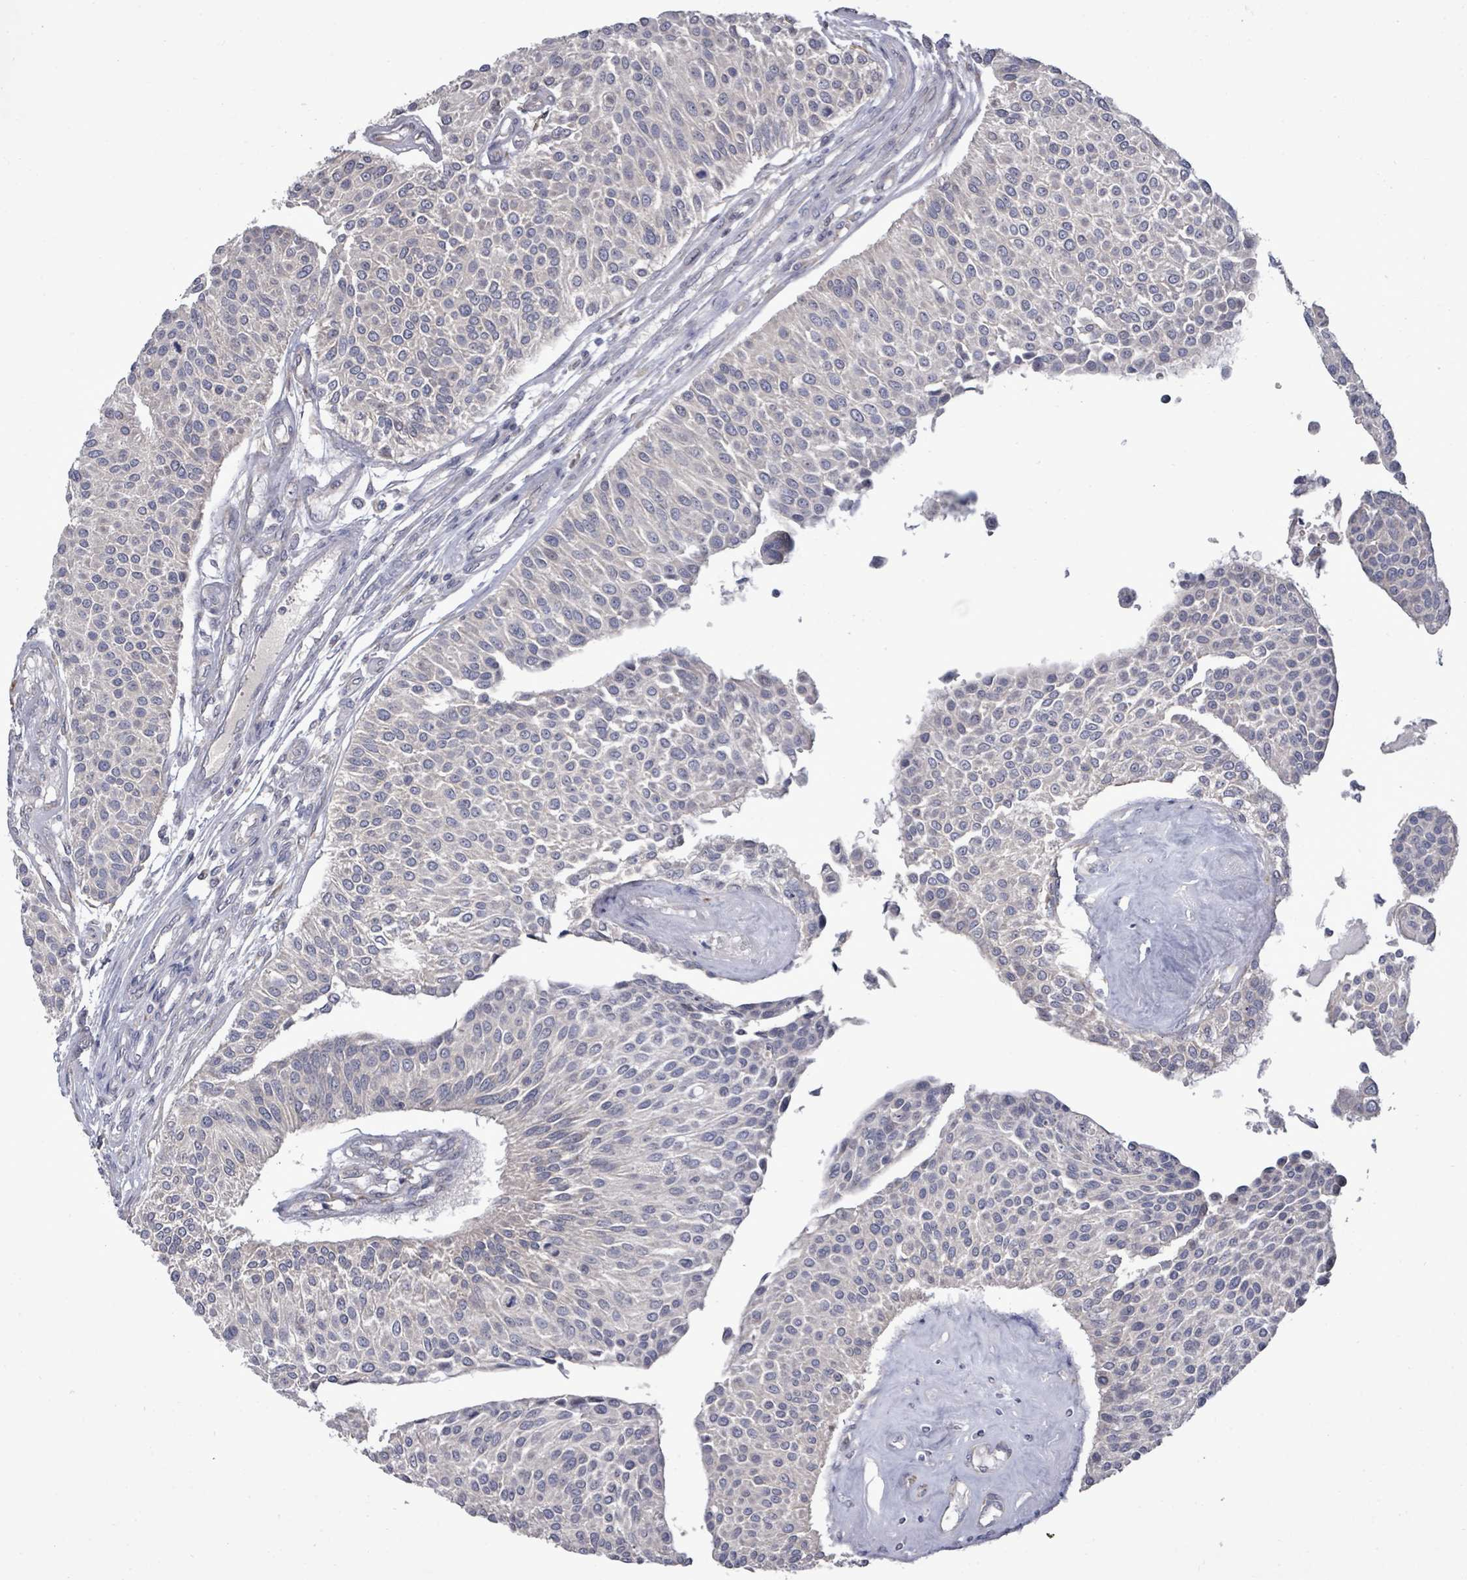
{"staining": {"intensity": "negative", "quantity": "none", "location": "none"}, "tissue": "urothelial cancer", "cell_type": "Tumor cells", "image_type": "cancer", "snomed": [{"axis": "morphology", "description": "Urothelial carcinoma, NOS"}, {"axis": "topography", "description": "Urinary bladder"}], "caption": "Urothelial cancer stained for a protein using IHC demonstrates no positivity tumor cells.", "gene": "POMGNT2", "patient": {"sex": "male", "age": 55}}